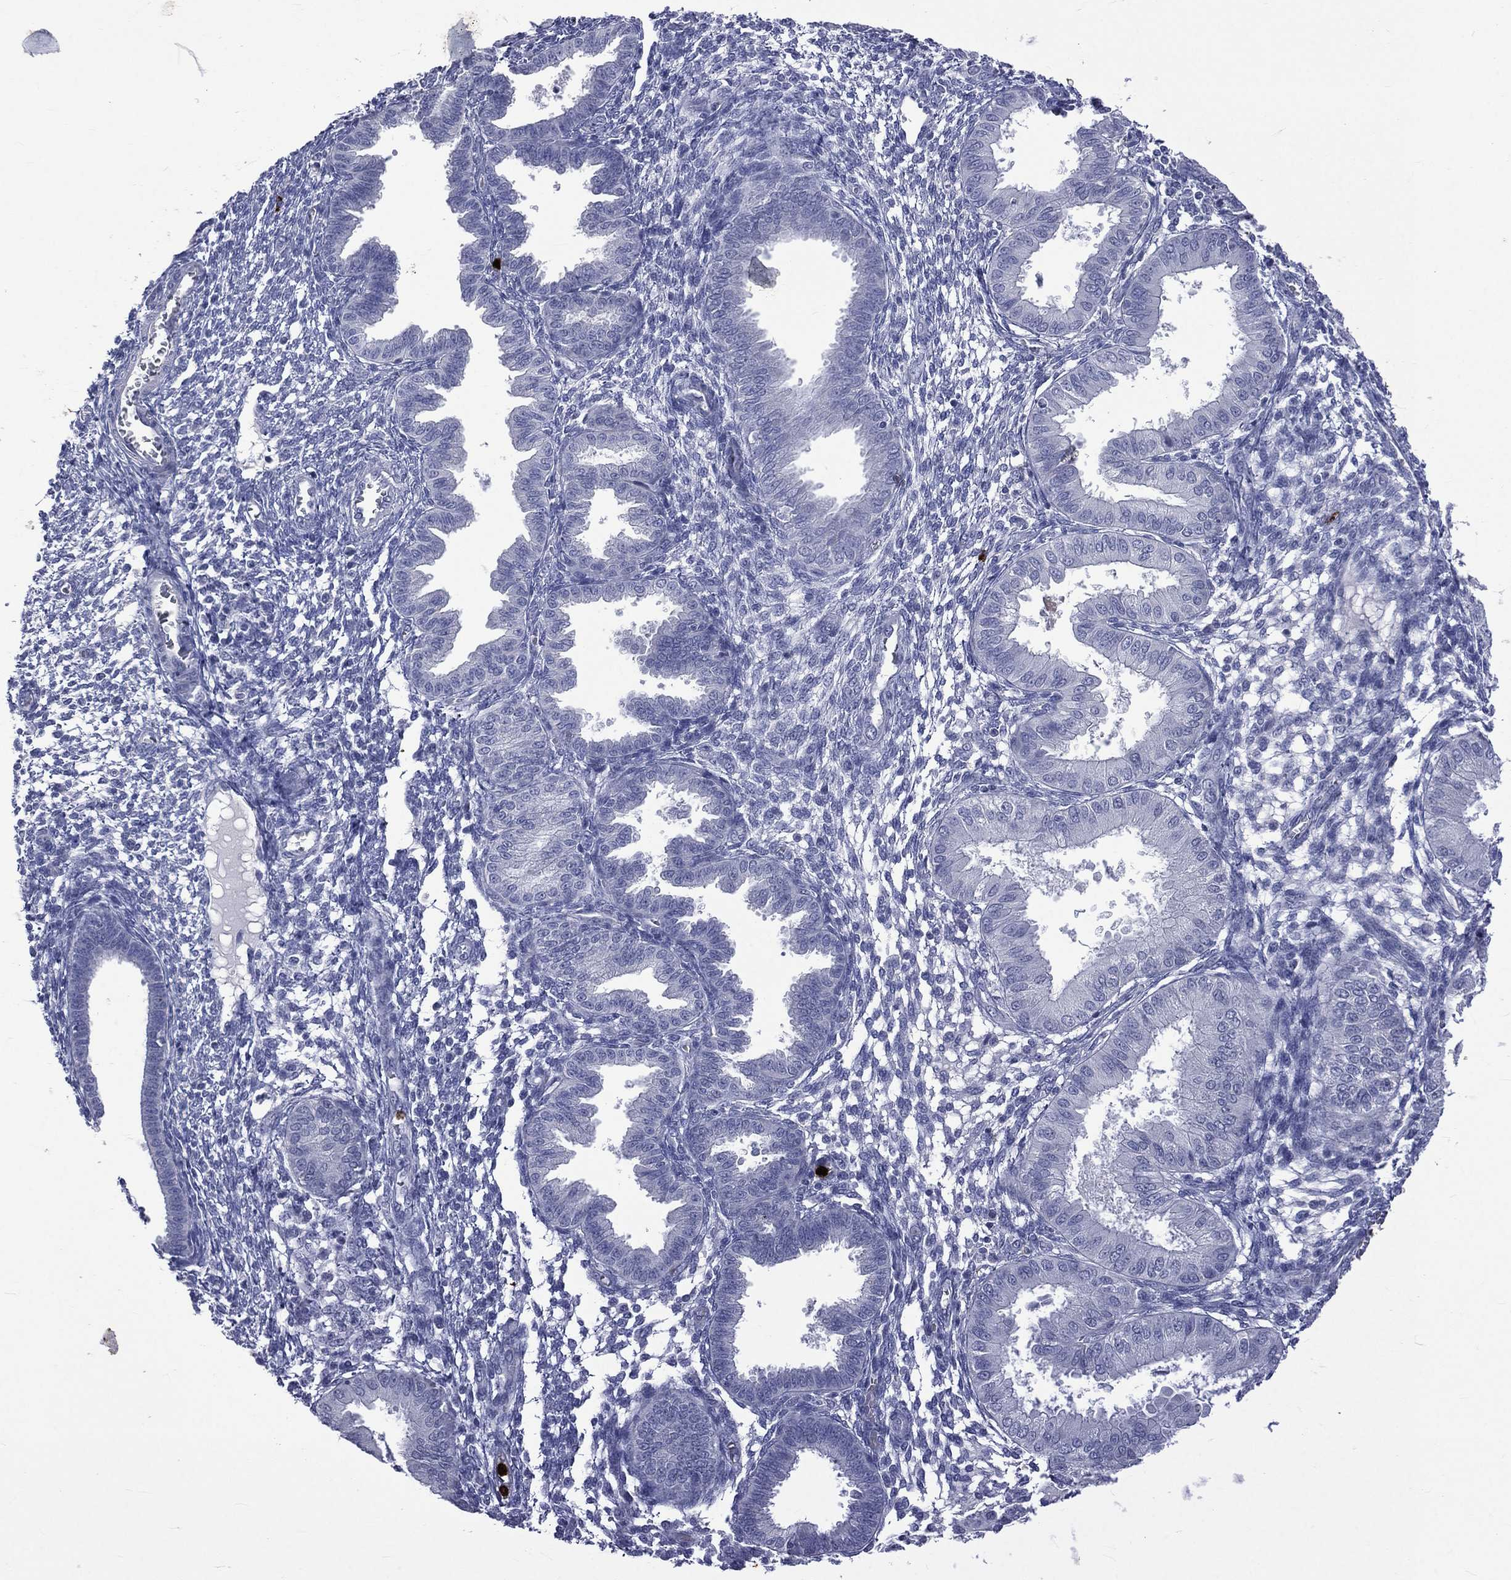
{"staining": {"intensity": "negative", "quantity": "none", "location": "none"}, "tissue": "endometrium", "cell_type": "Cells in endometrial stroma", "image_type": "normal", "snomed": [{"axis": "morphology", "description": "Normal tissue, NOS"}, {"axis": "topography", "description": "Endometrium"}], "caption": "Immunohistochemistry (IHC) of normal endometrium demonstrates no positivity in cells in endometrial stroma. (DAB (3,3'-diaminobenzidine) IHC, high magnification).", "gene": "ELANE", "patient": {"sex": "female", "age": 43}}